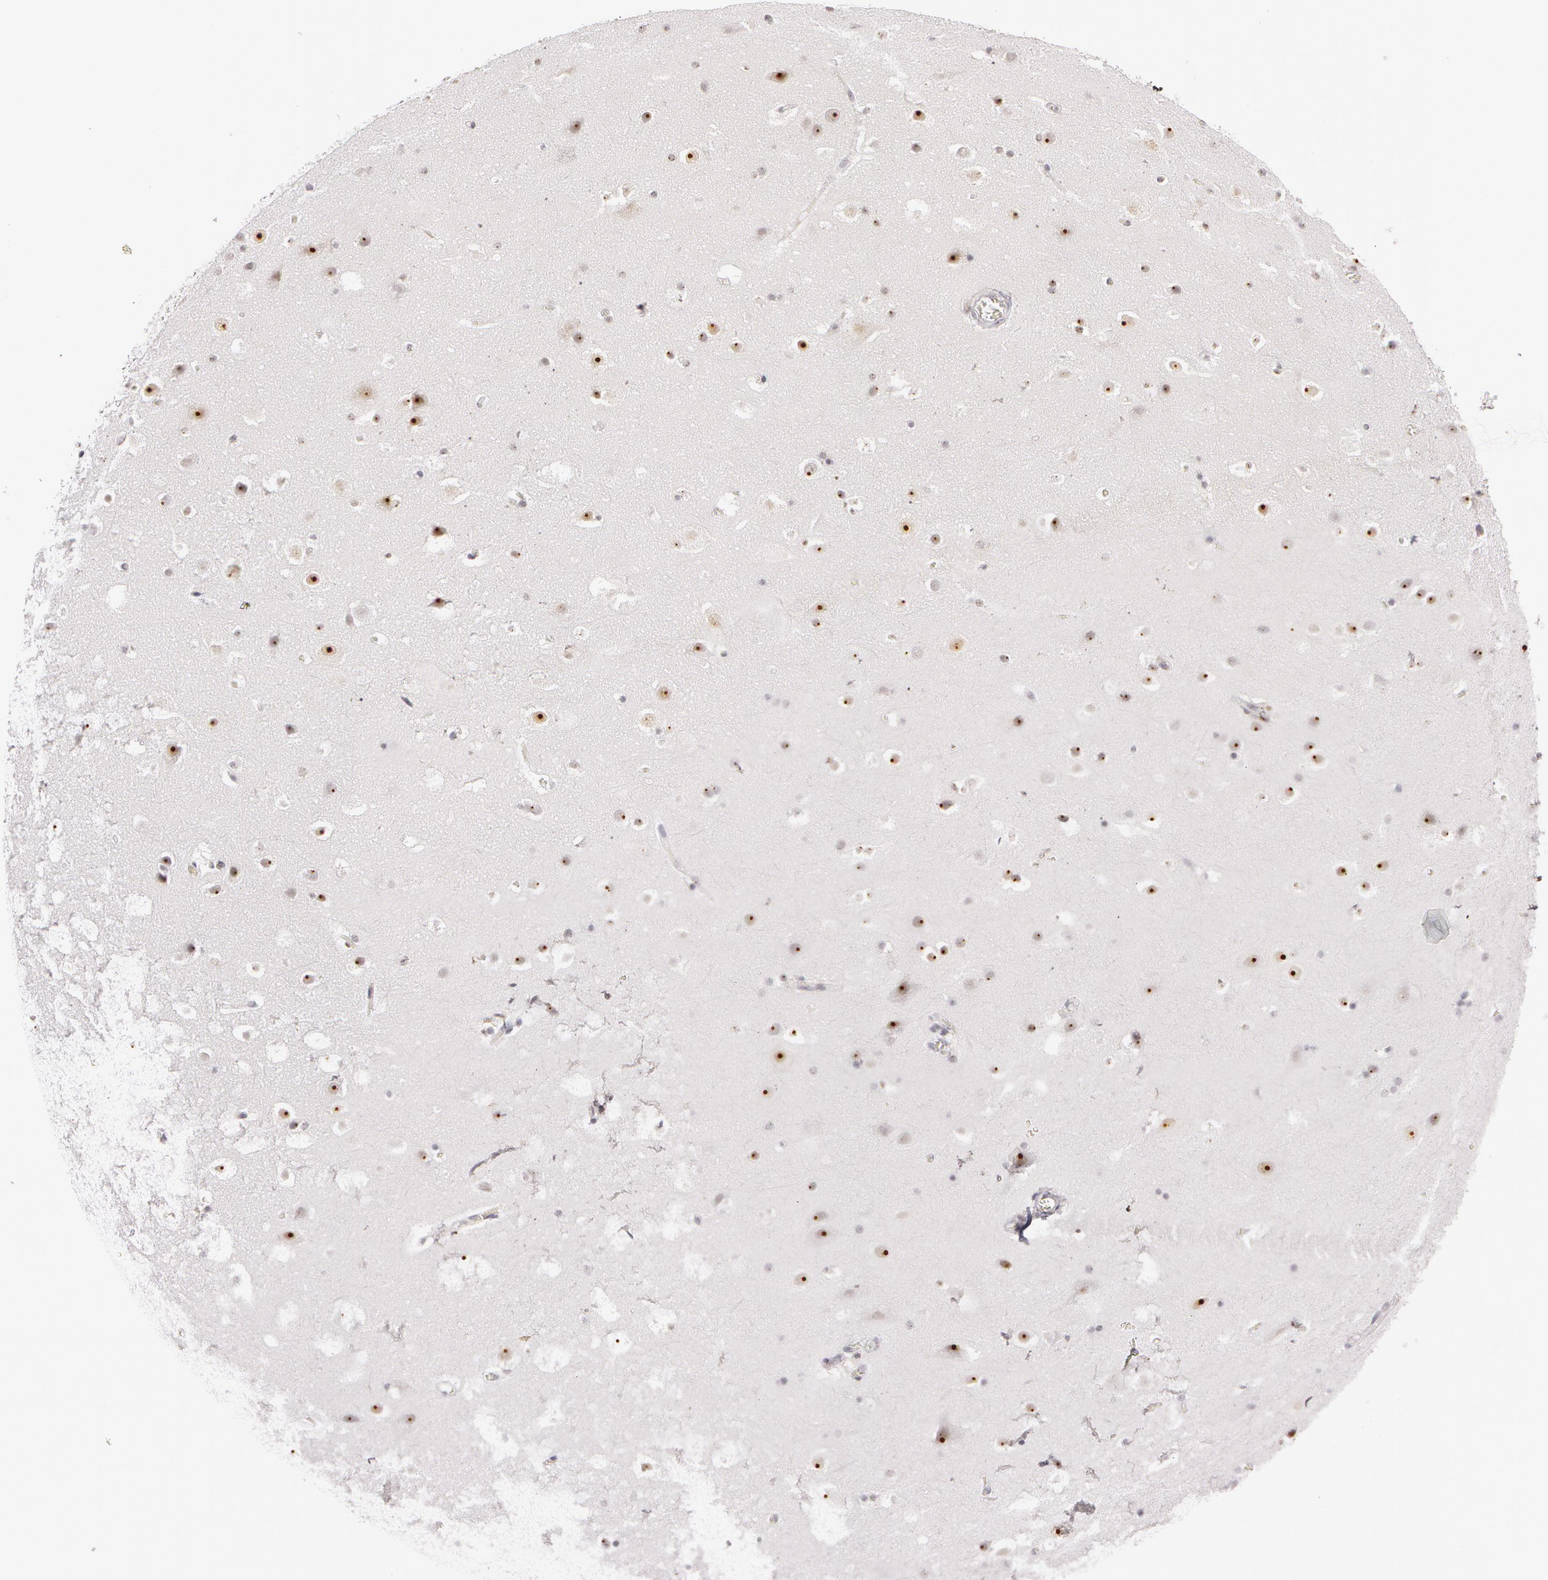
{"staining": {"intensity": "moderate", "quantity": "25%-75%", "location": "nuclear"}, "tissue": "hippocampus", "cell_type": "Glial cells", "image_type": "normal", "snomed": [{"axis": "morphology", "description": "Normal tissue, NOS"}, {"axis": "topography", "description": "Hippocampus"}], "caption": "Glial cells reveal medium levels of moderate nuclear expression in approximately 25%-75% of cells in unremarkable hippocampus.", "gene": "FBL", "patient": {"sex": "male", "age": 45}}